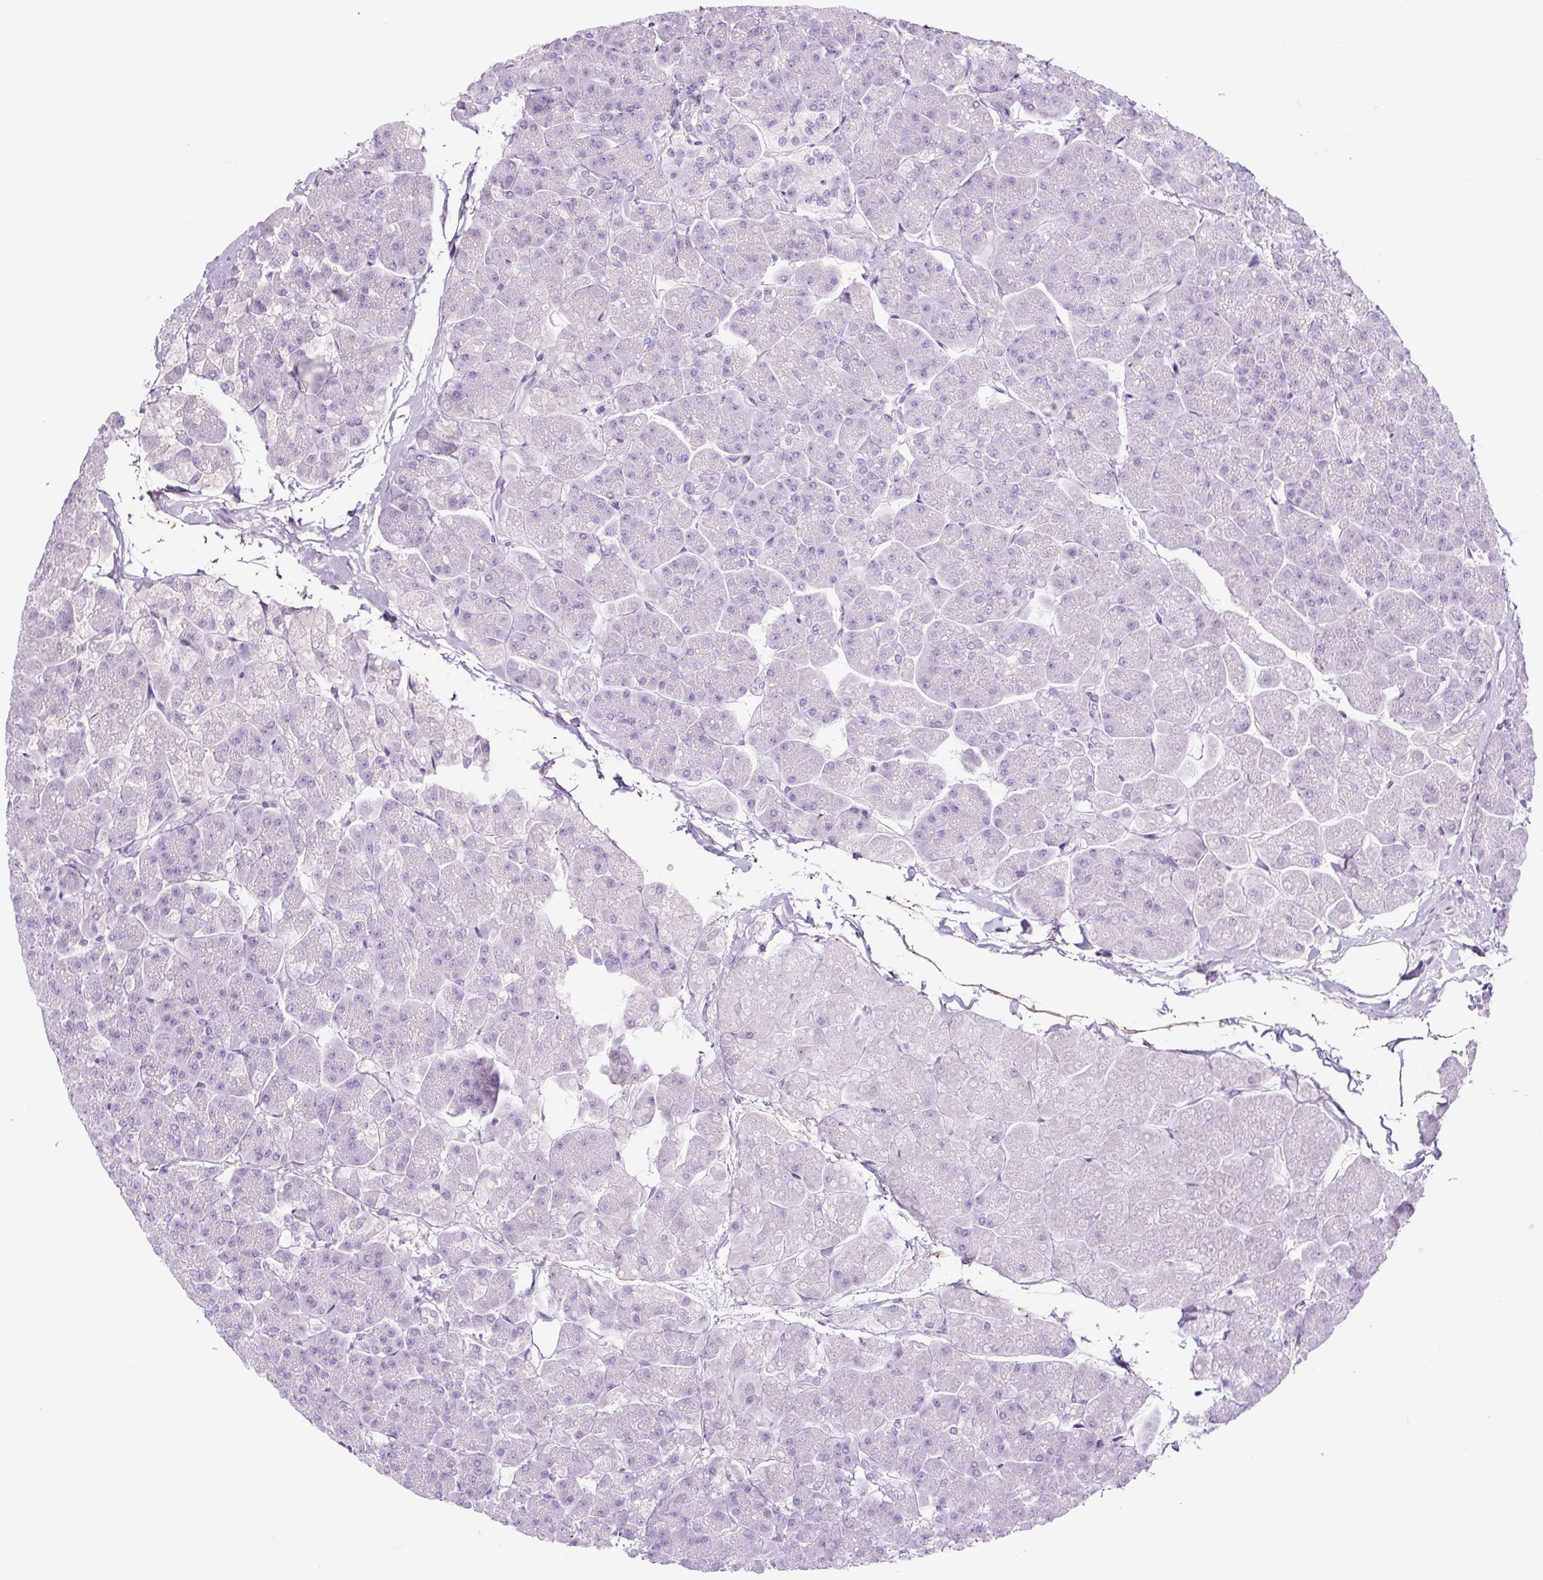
{"staining": {"intensity": "negative", "quantity": "none", "location": "none"}, "tissue": "pancreas", "cell_type": "Exocrine glandular cells", "image_type": "normal", "snomed": [{"axis": "morphology", "description": "Normal tissue, NOS"}, {"axis": "topography", "description": "Pancreas"}, {"axis": "topography", "description": "Peripheral nerve tissue"}], "caption": "Immunohistochemical staining of unremarkable pancreas exhibits no significant expression in exocrine glandular cells. (DAB (3,3'-diaminobenzidine) IHC, high magnification).", "gene": "RNF212B", "patient": {"sex": "male", "age": 54}}